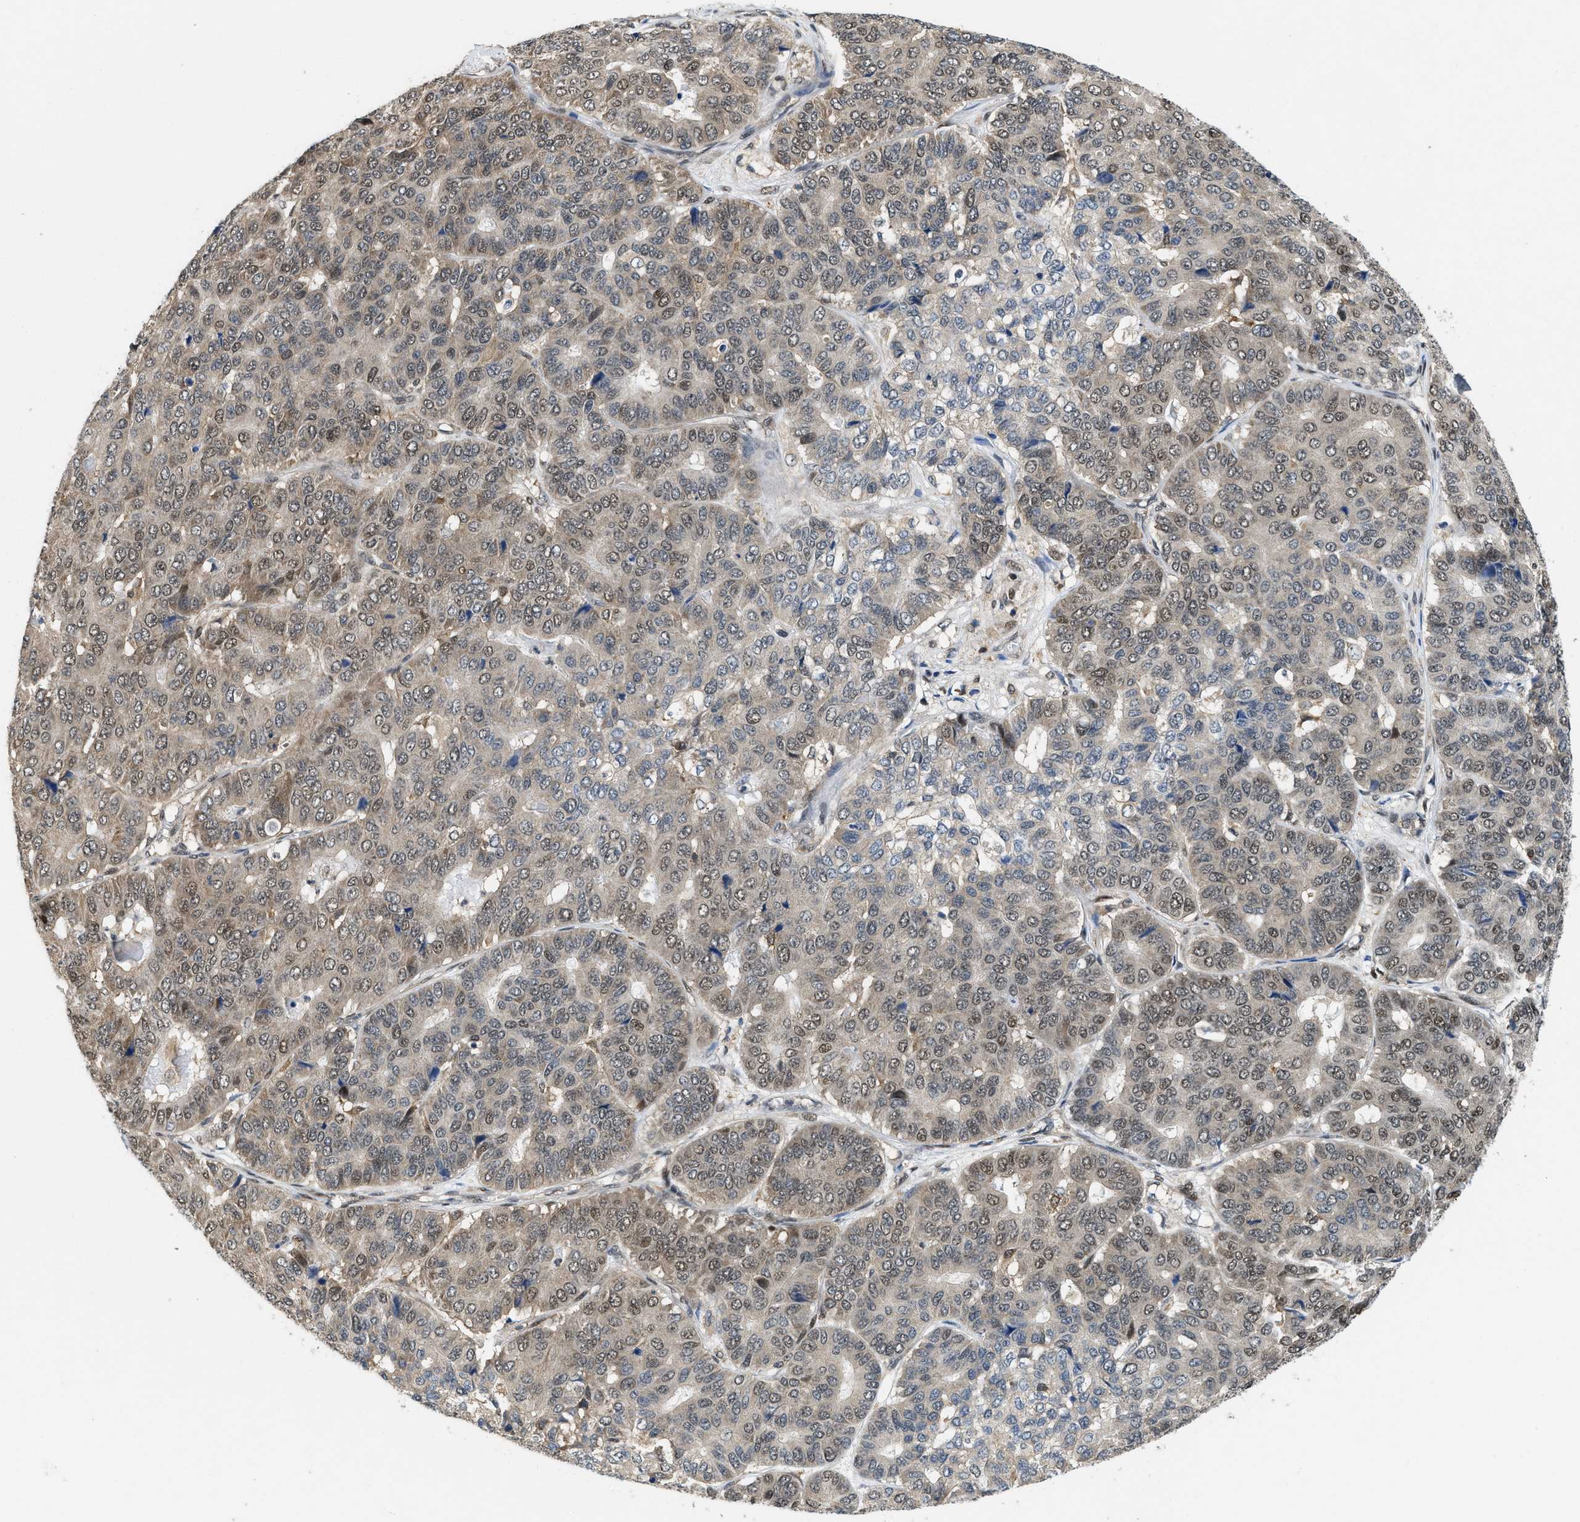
{"staining": {"intensity": "weak", "quantity": "25%-75%", "location": "nuclear"}, "tissue": "pancreatic cancer", "cell_type": "Tumor cells", "image_type": "cancer", "snomed": [{"axis": "morphology", "description": "Adenocarcinoma, NOS"}, {"axis": "topography", "description": "Pancreas"}], "caption": "Immunohistochemical staining of human pancreatic cancer displays low levels of weak nuclear staining in about 25%-75% of tumor cells. (DAB (3,3'-diaminobenzidine) IHC, brown staining for protein, blue staining for nuclei).", "gene": "ATF7IP", "patient": {"sex": "male", "age": 50}}